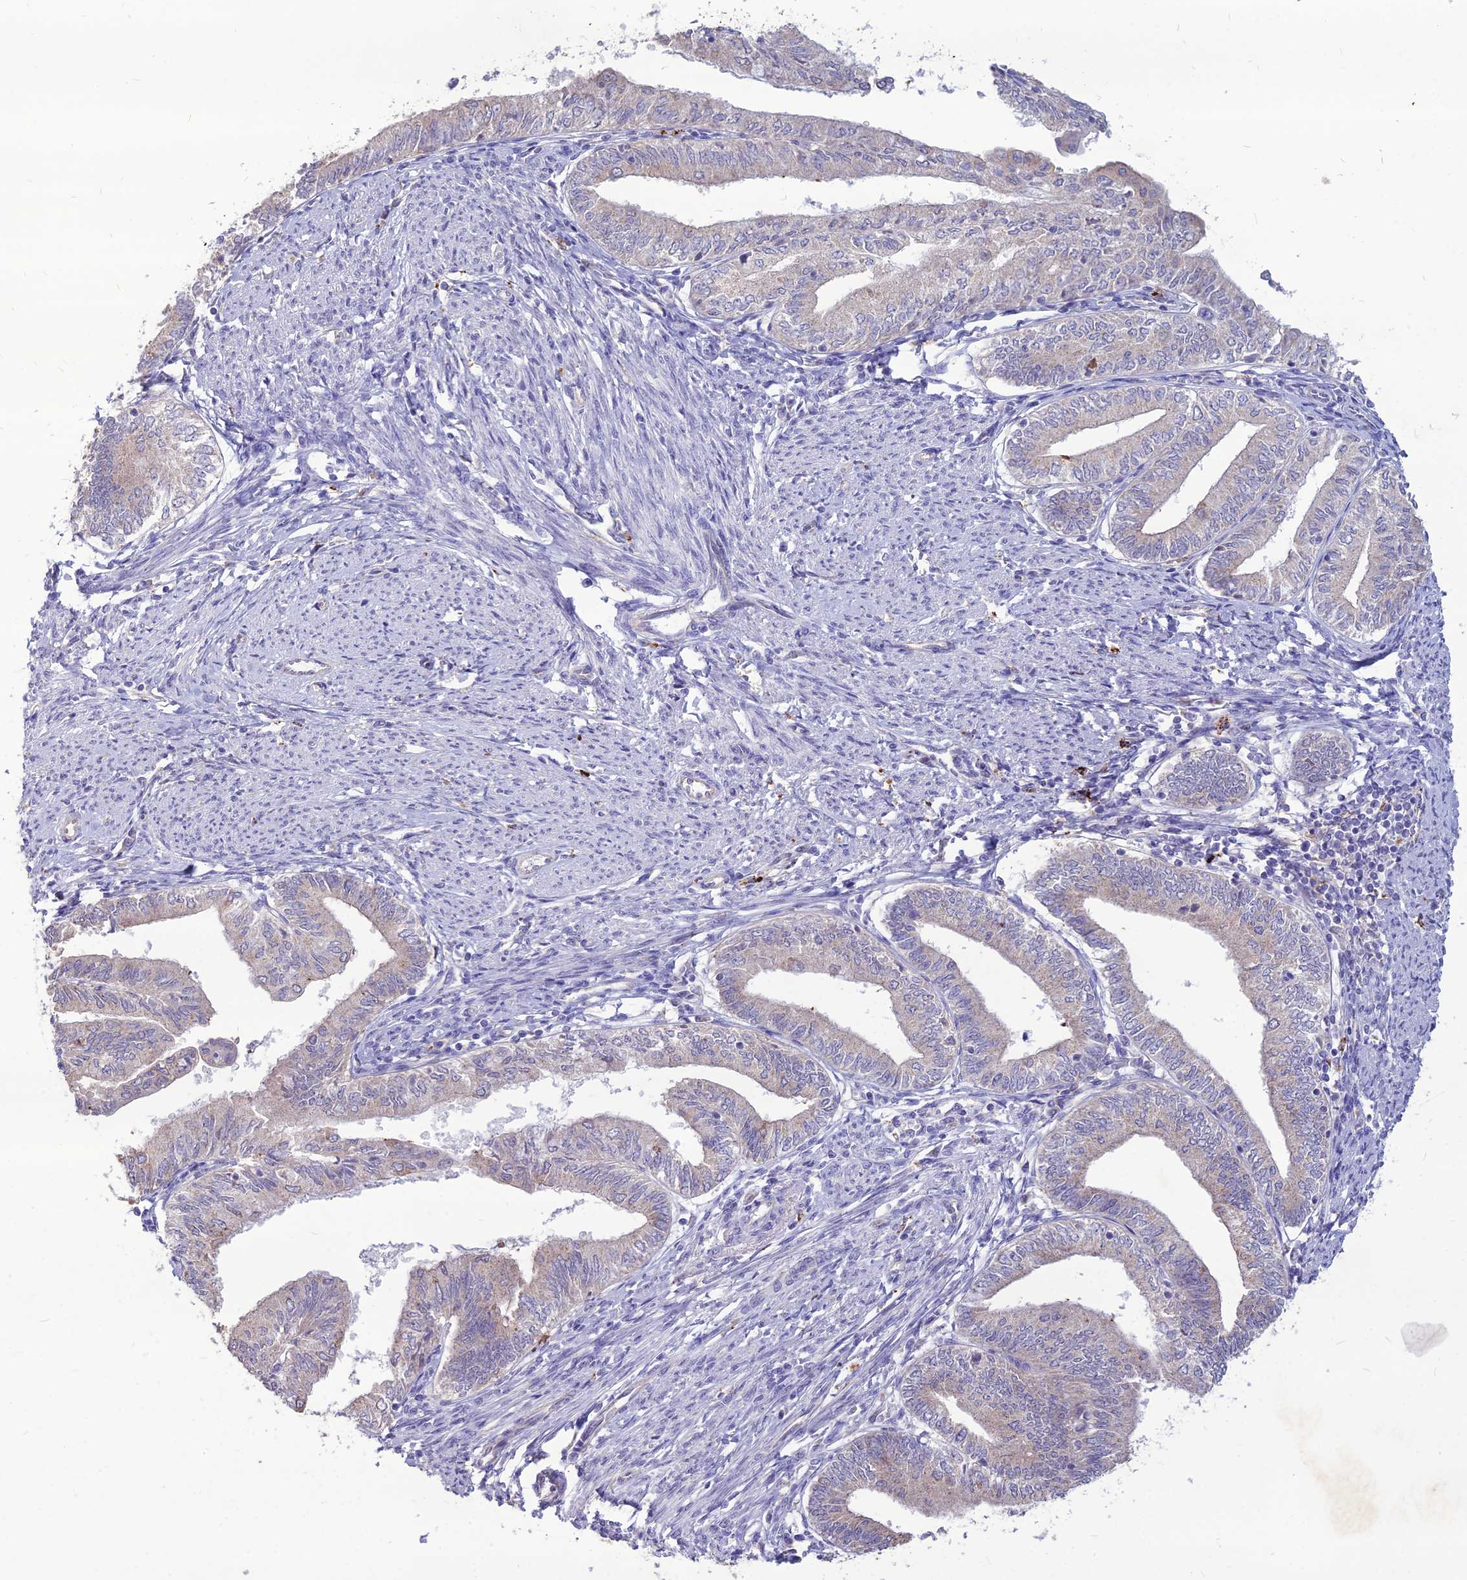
{"staining": {"intensity": "negative", "quantity": "none", "location": "none"}, "tissue": "endometrial cancer", "cell_type": "Tumor cells", "image_type": "cancer", "snomed": [{"axis": "morphology", "description": "Adenocarcinoma, NOS"}, {"axis": "topography", "description": "Endometrium"}], "caption": "Immunohistochemistry (IHC) micrograph of adenocarcinoma (endometrial) stained for a protein (brown), which exhibits no expression in tumor cells.", "gene": "PCED1B", "patient": {"sex": "female", "age": 66}}